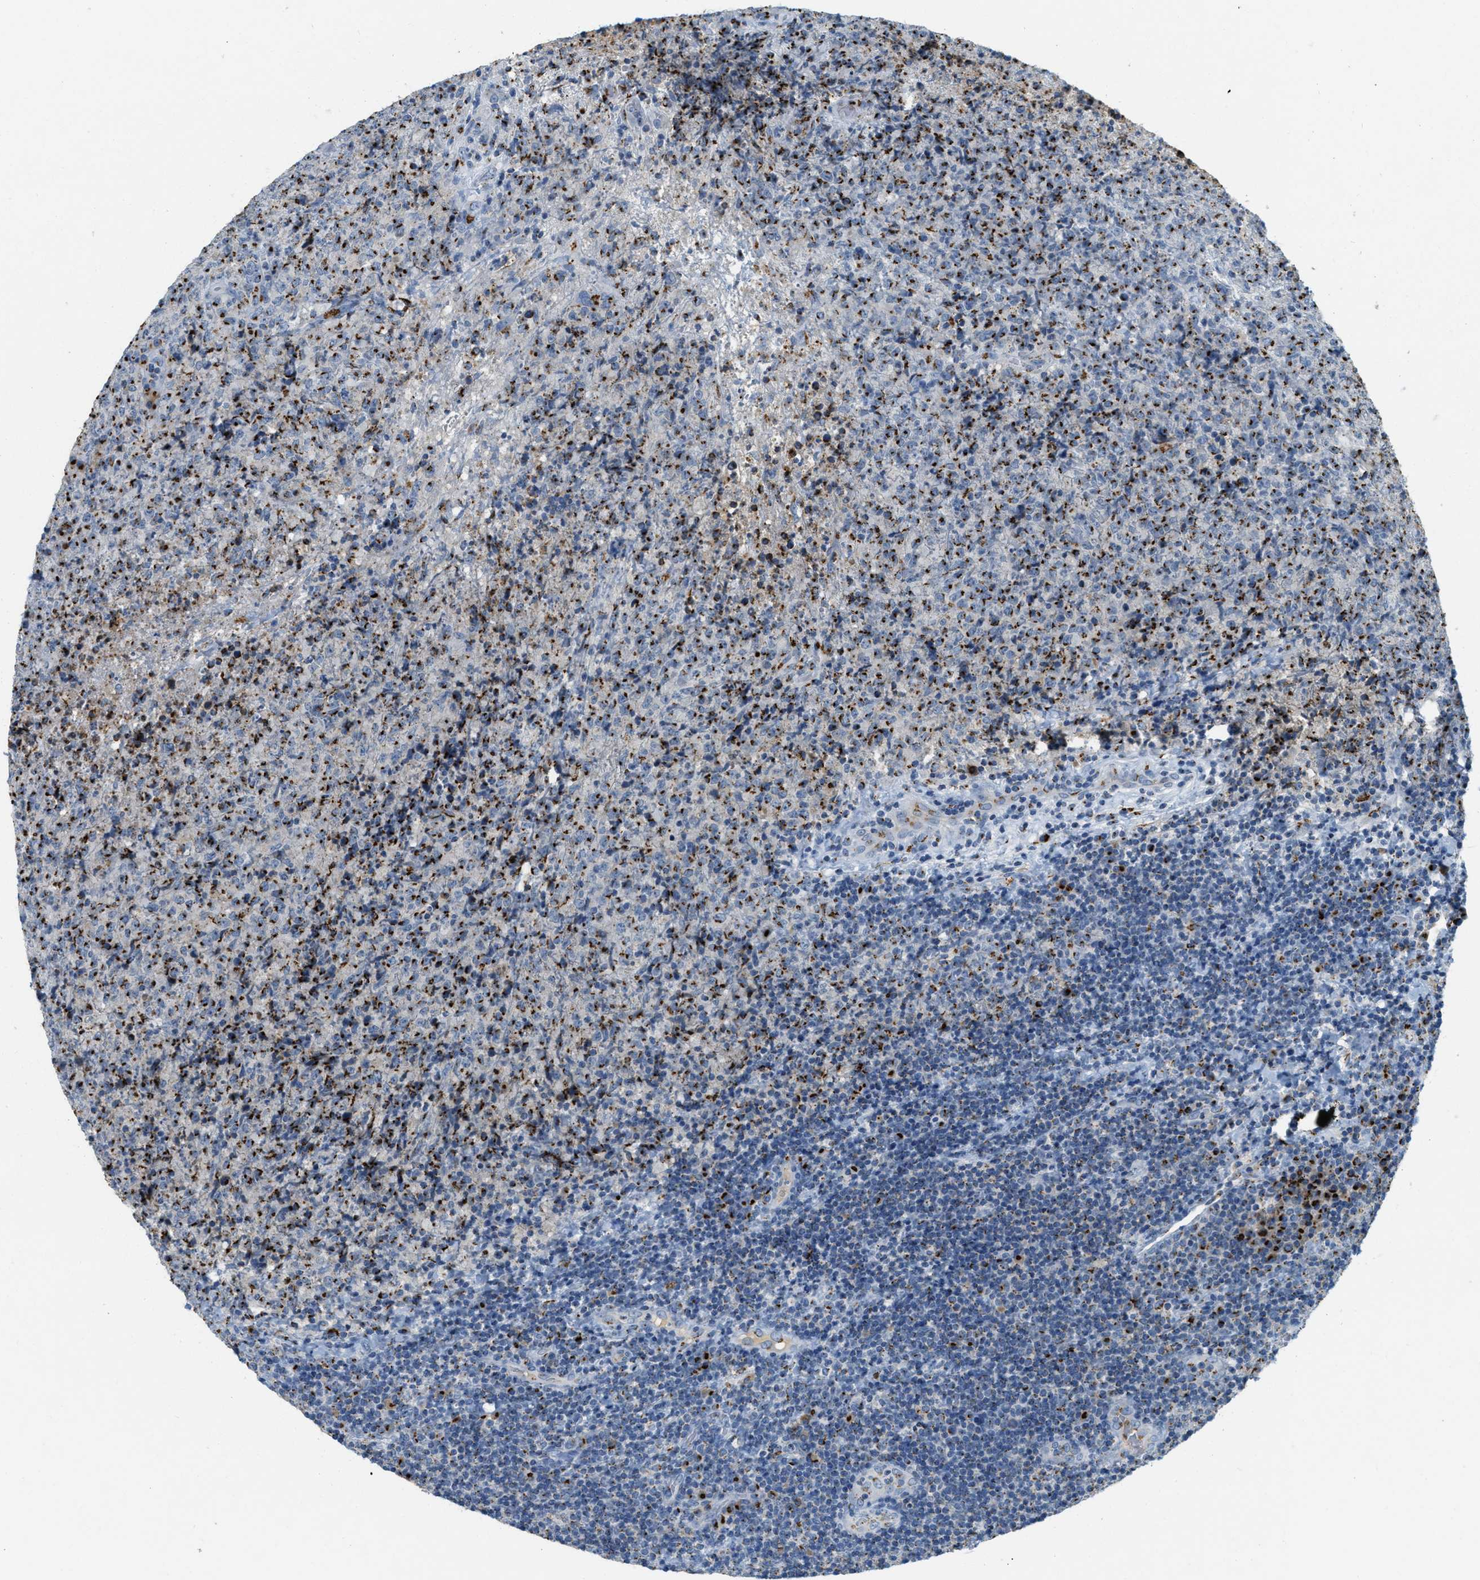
{"staining": {"intensity": "strong", "quantity": "25%-75%", "location": "cytoplasmic/membranous"}, "tissue": "lymphoma", "cell_type": "Tumor cells", "image_type": "cancer", "snomed": [{"axis": "morphology", "description": "Malignant lymphoma, non-Hodgkin's type, High grade"}, {"axis": "topography", "description": "Tonsil"}], "caption": "A brown stain highlights strong cytoplasmic/membranous expression of a protein in human malignant lymphoma, non-Hodgkin's type (high-grade) tumor cells. (Stains: DAB in brown, nuclei in blue, Microscopy: brightfield microscopy at high magnification).", "gene": "ENTPD4", "patient": {"sex": "female", "age": 36}}